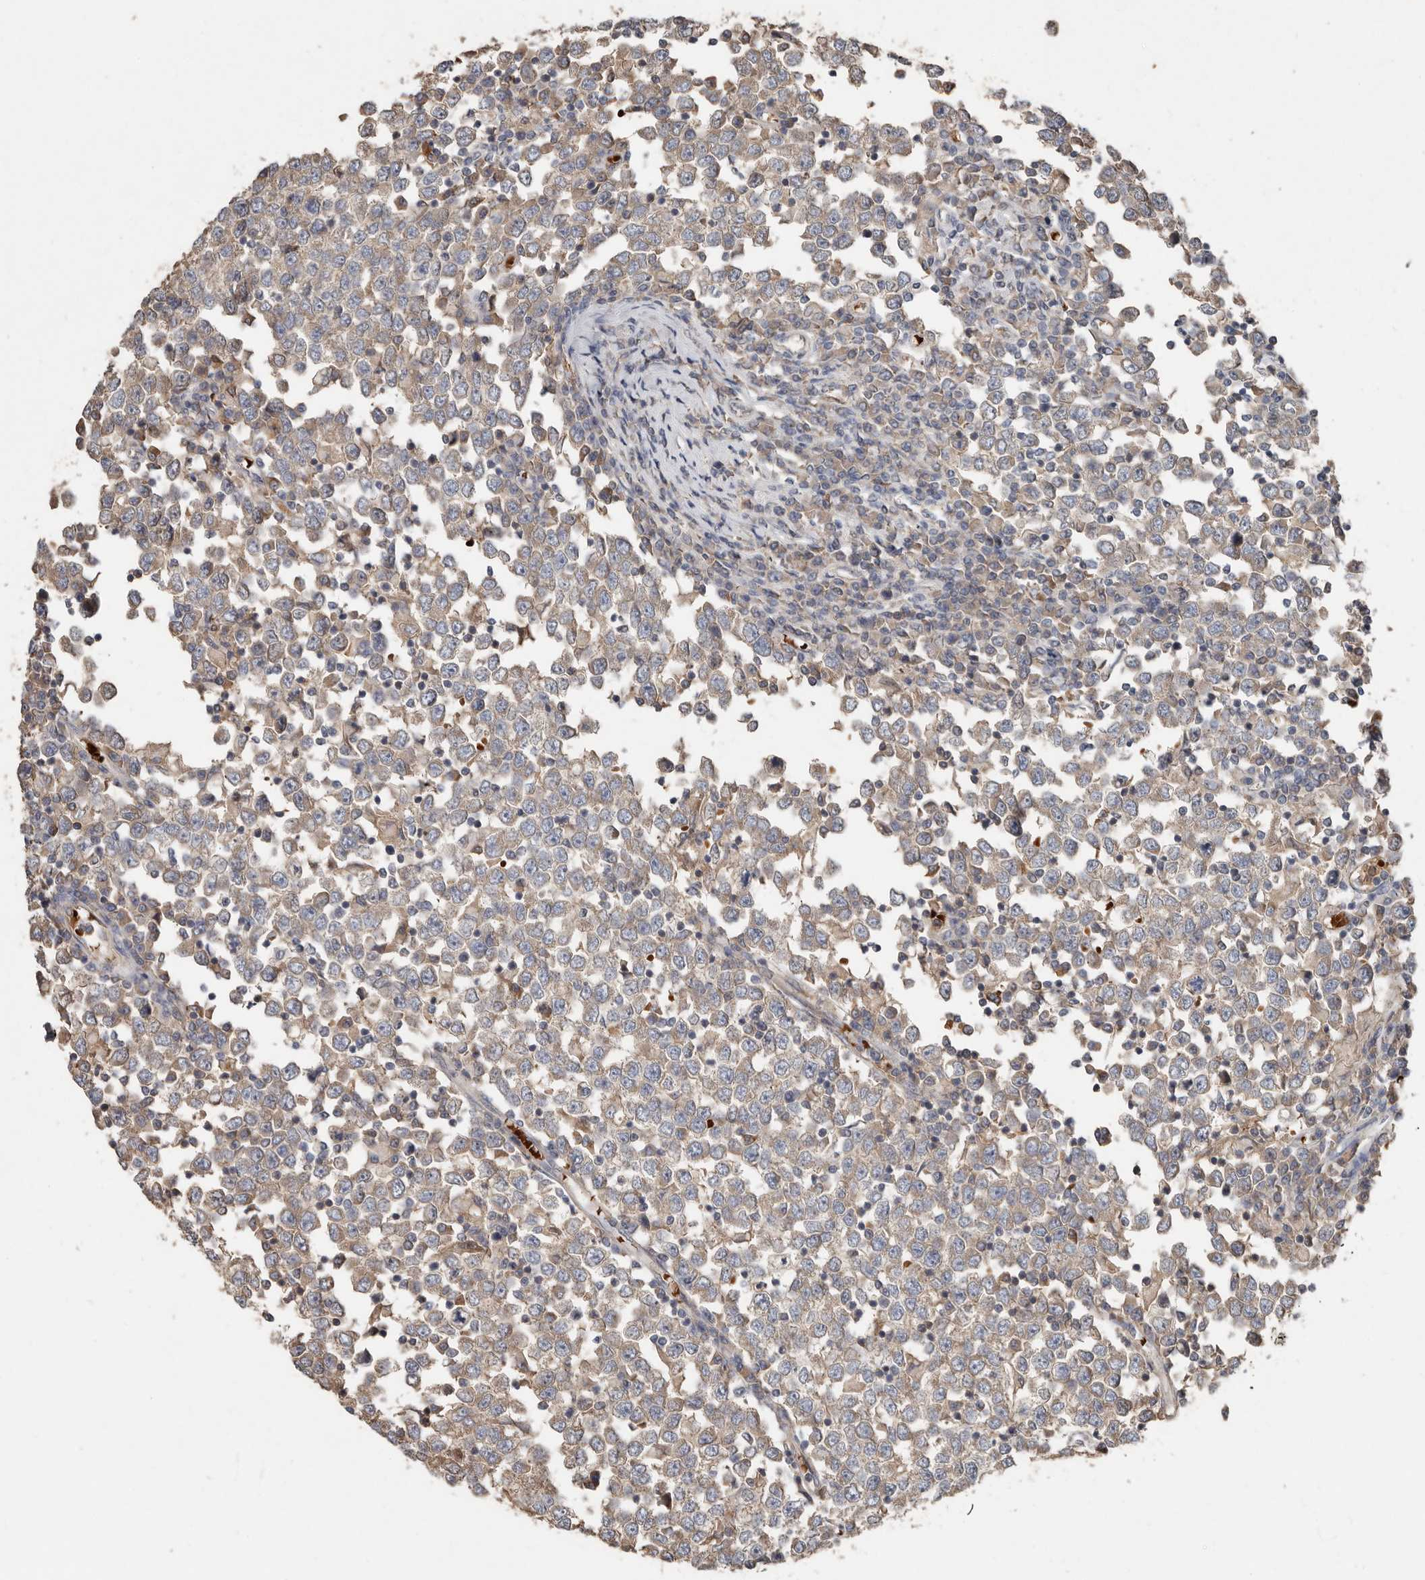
{"staining": {"intensity": "weak", "quantity": ">75%", "location": "cytoplasmic/membranous"}, "tissue": "testis cancer", "cell_type": "Tumor cells", "image_type": "cancer", "snomed": [{"axis": "morphology", "description": "Seminoma, NOS"}, {"axis": "topography", "description": "Testis"}], "caption": "The immunohistochemical stain labels weak cytoplasmic/membranous positivity in tumor cells of seminoma (testis) tissue.", "gene": "KIF26B", "patient": {"sex": "male", "age": 65}}